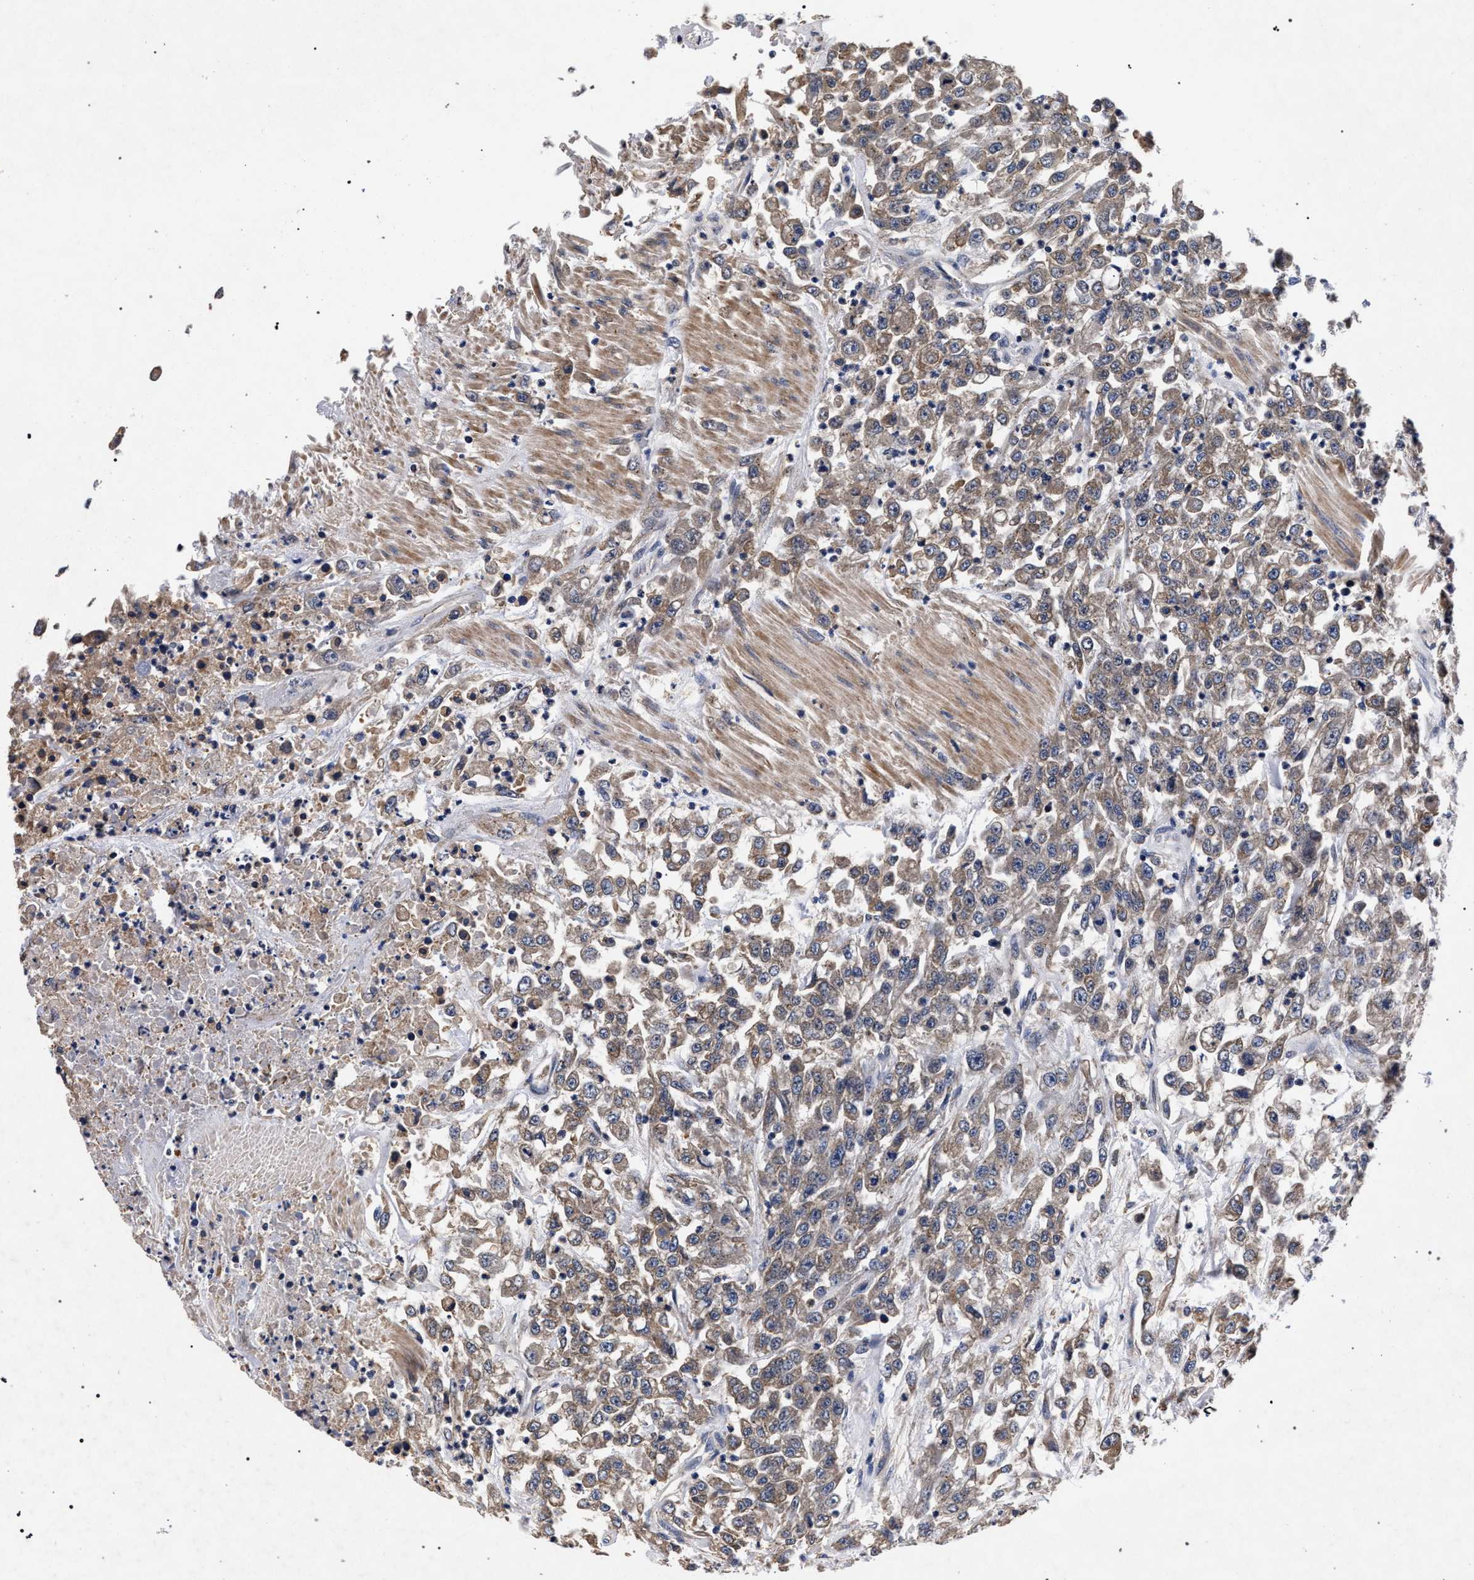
{"staining": {"intensity": "moderate", "quantity": ">75%", "location": "cytoplasmic/membranous"}, "tissue": "urothelial cancer", "cell_type": "Tumor cells", "image_type": "cancer", "snomed": [{"axis": "morphology", "description": "Urothelial carcinoma, High grade"}, {"axis": "topography", "description": "Urinary bladder"}], "caption": "Immunohistochemistry (IHC) photomicrograph of human urothelial carcinoma (high-grade) stained for a protein (brown), which demonstrates medium levels of moderate cytoplasmic/membranous expression in approximately >75% of tumor cells.", "gene": "CFAP95", "patient": {"sex": "male", "age": 46}}